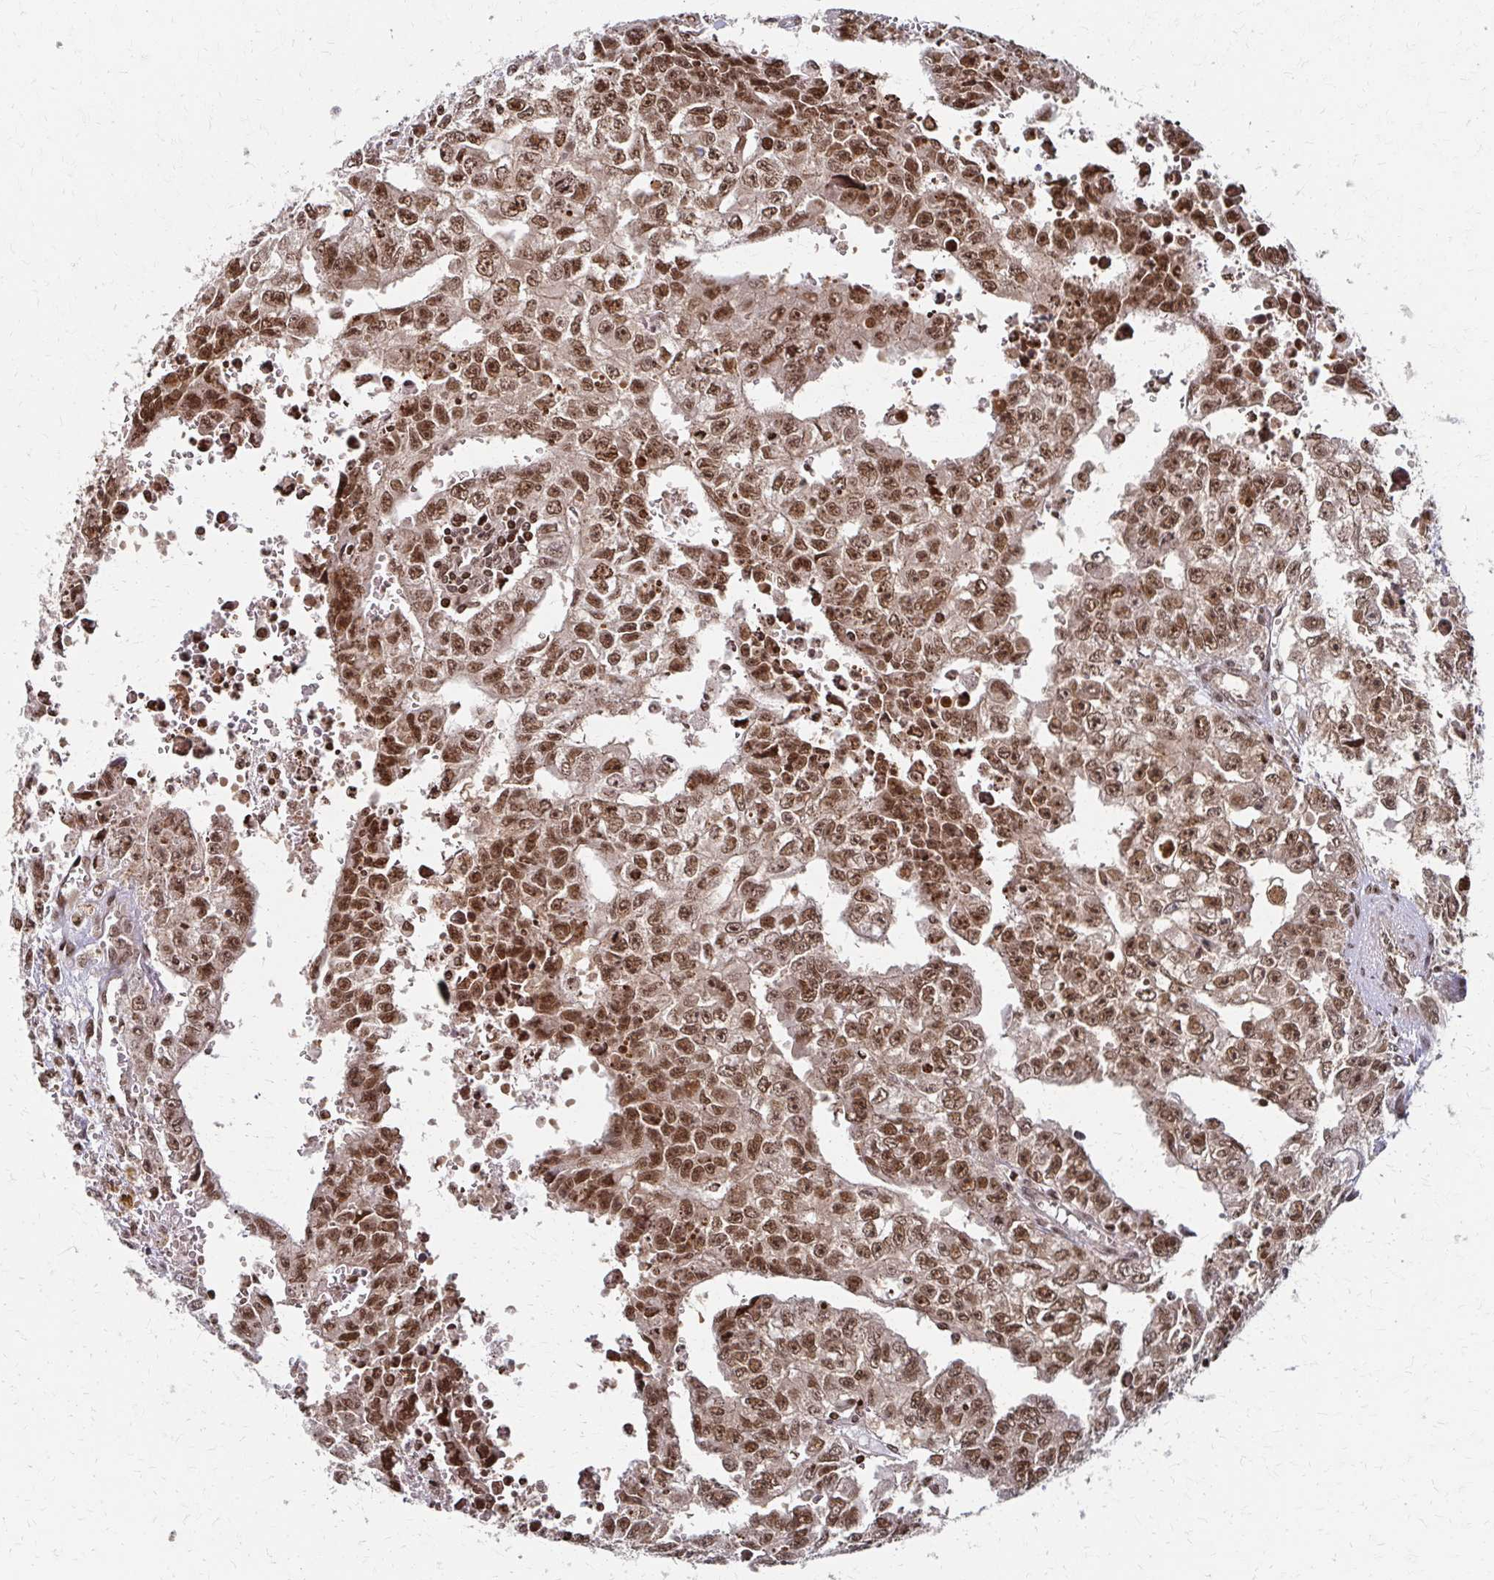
{"staining": {"intensity": "moderate", "quantity": ">75%", "location": "nuclear"}, "tissue": "testis cancer", "cell_type": "Tumor cells", "image_type": "cancer", "snomed": [{"axis": "morphology", "description": "Carcinoma, Embryonal, NOS"}, {"axis": "morphology", "description": "Teratoma, malignant, NOS"}, {"axis": "topography", "description": "Testis"}], "caption": "Embryonal carcinoma (testis) stained for a protein (brown) shows moderate nuclear positive staining in approximately >75% of tumor cells.", "gene": "PSMD7", "patient": {"sex": "male", "age": 24}}